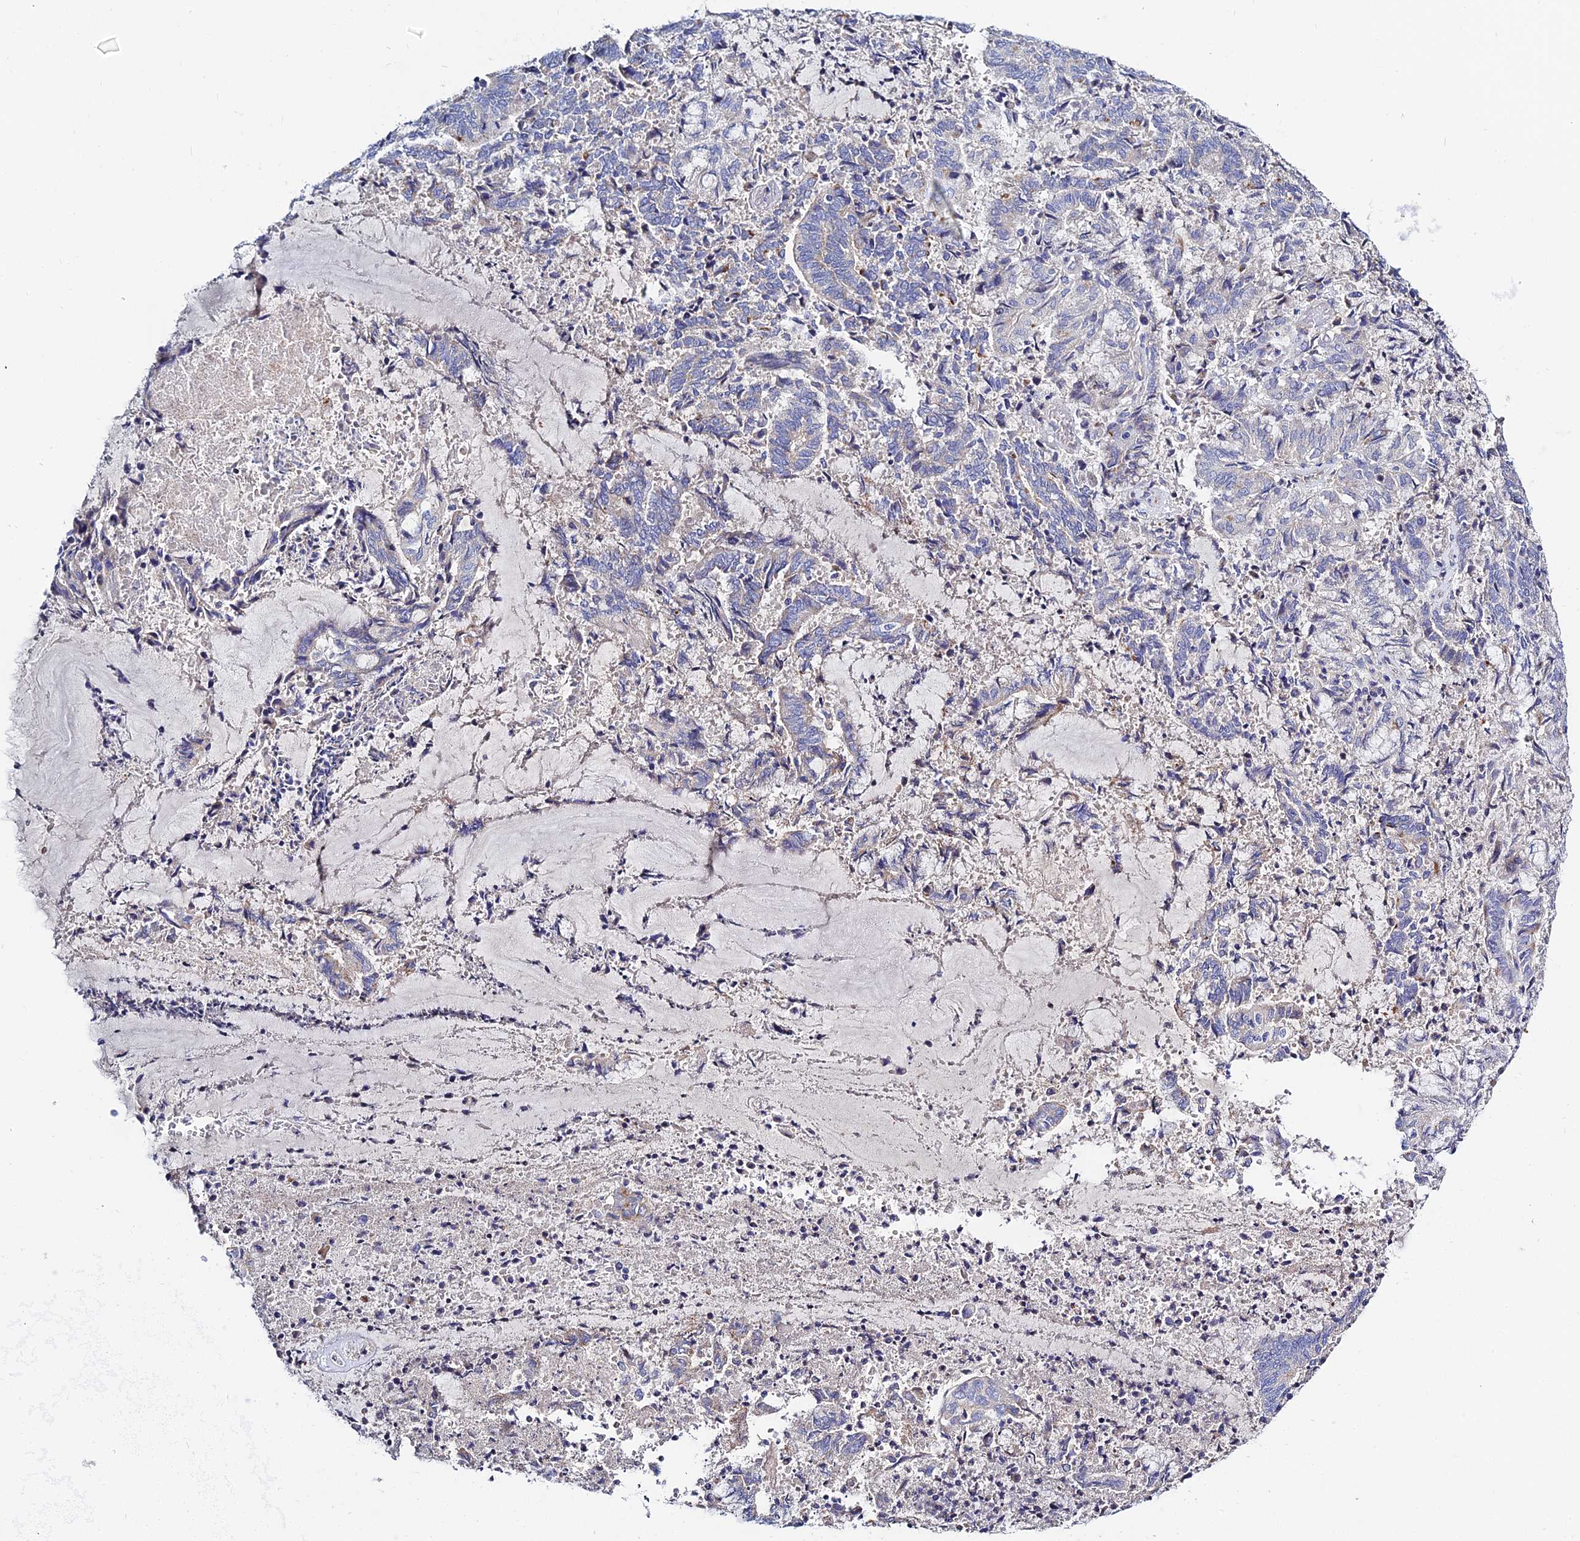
{"staining": {"intensity": "negative", "quantity": "none", "location": "none"}, "tissue": "endometrial cancer", "cell_type": "Tumor cells", "image_type": "cancer", "snomed": [{"axis": "morphology", "description": "Adenocarcinoma, NOS"}, {"axis": "topography", "description": "Endometrium"}], "caption": "Tumor cells show no significant protein staining in adenocarcinoma (endometrial).", "gene": "APOBEC3H", "patient": {"sex": "female", "age": 80}}